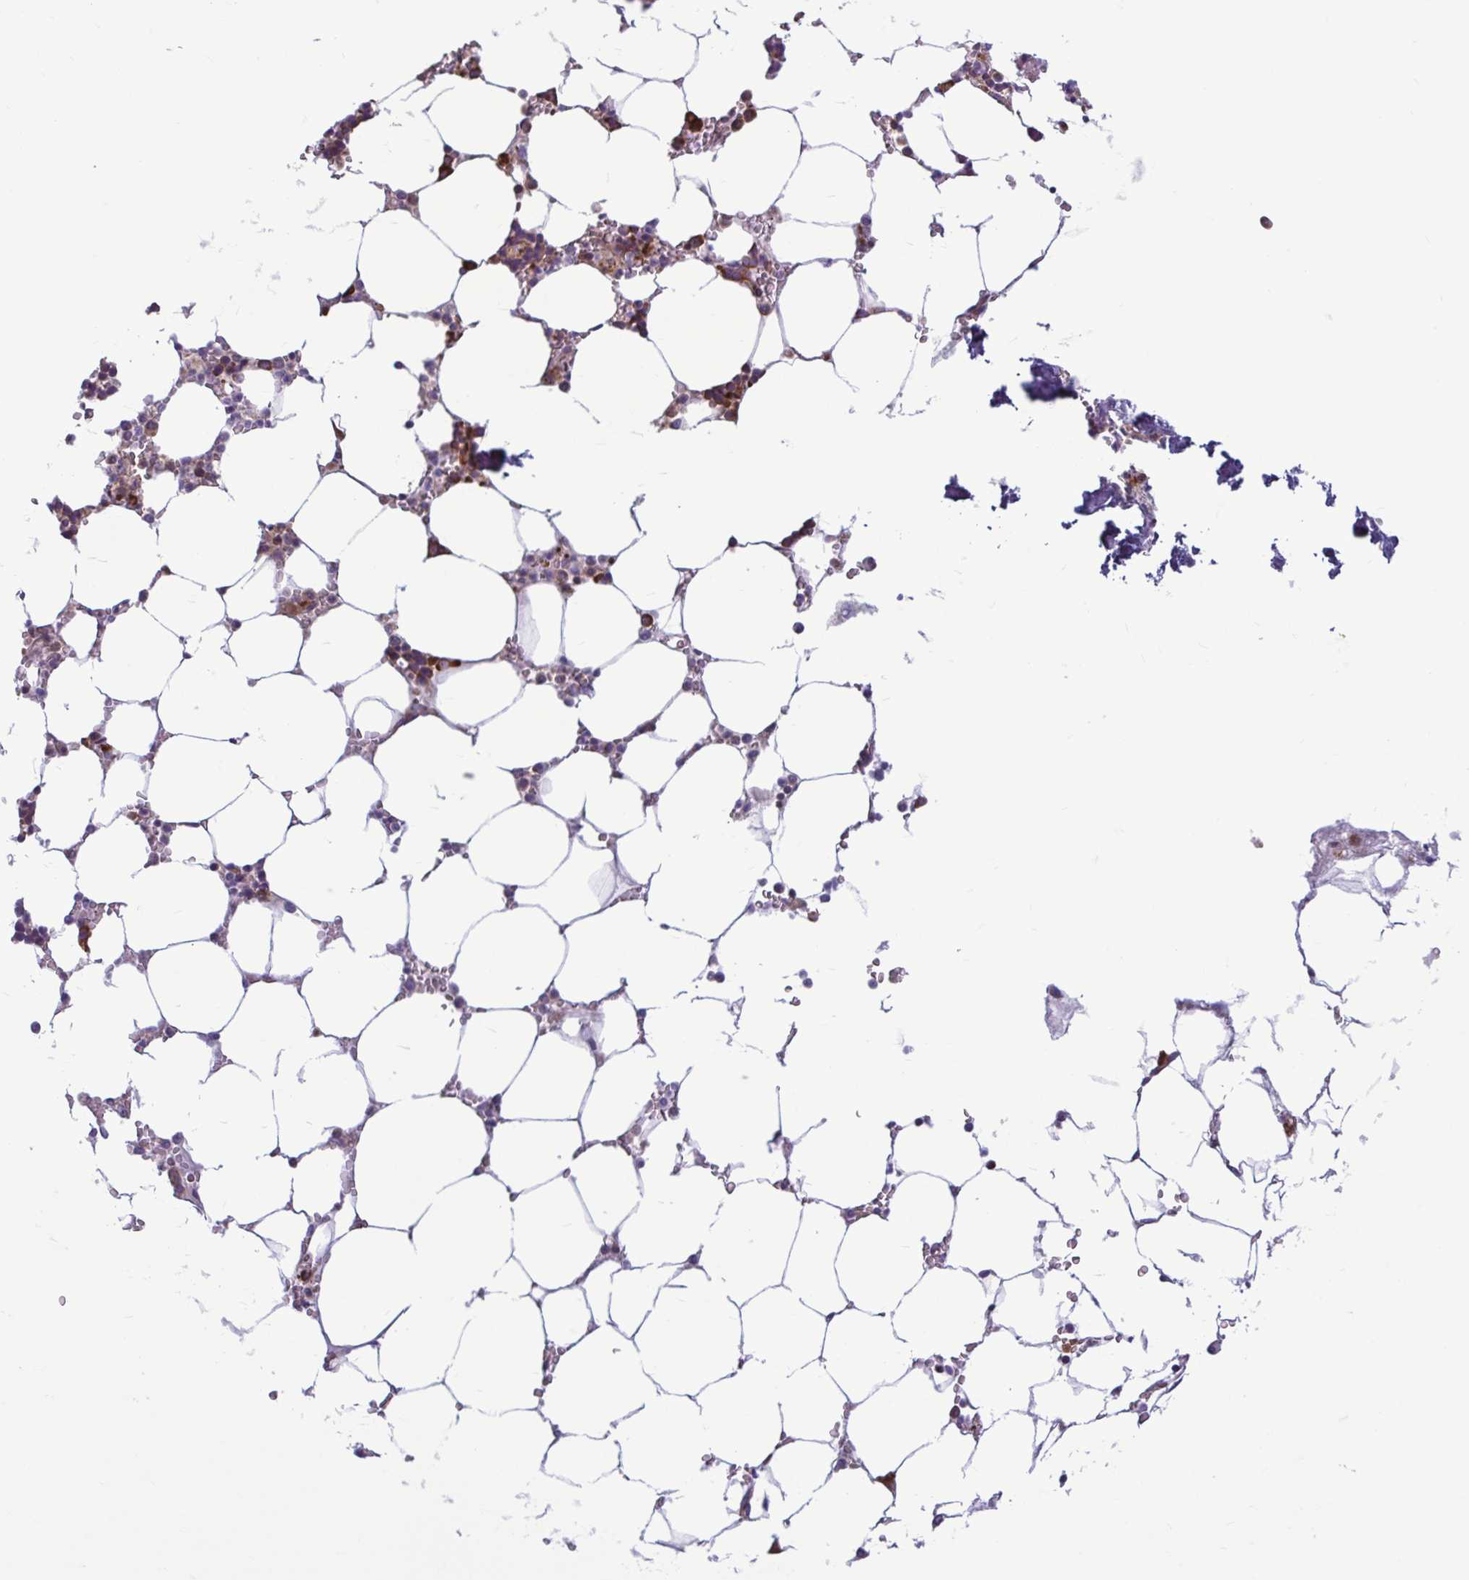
{"staining": {"intensity": "strong", "quantity": "<25%", "location": "cytoplasmic/membranous"}, "tissue": "bone marrow", "cell_type": "Hematopoietic cells", "image_type": "normal", "snomed": [{"axis": "morphology", "description": "Normal tissue, NOS"}, {"axis": "topography", "description": "Bone marrow"}], "caption": "This photomicrograph exhibits IHC staining of normal bone marrow, with medium strong cytoplasmic/membranous staining in about <25% of hematopoietic cells.", "gene": "RPS16", "patient": {"sex": "male", "age": 64}}